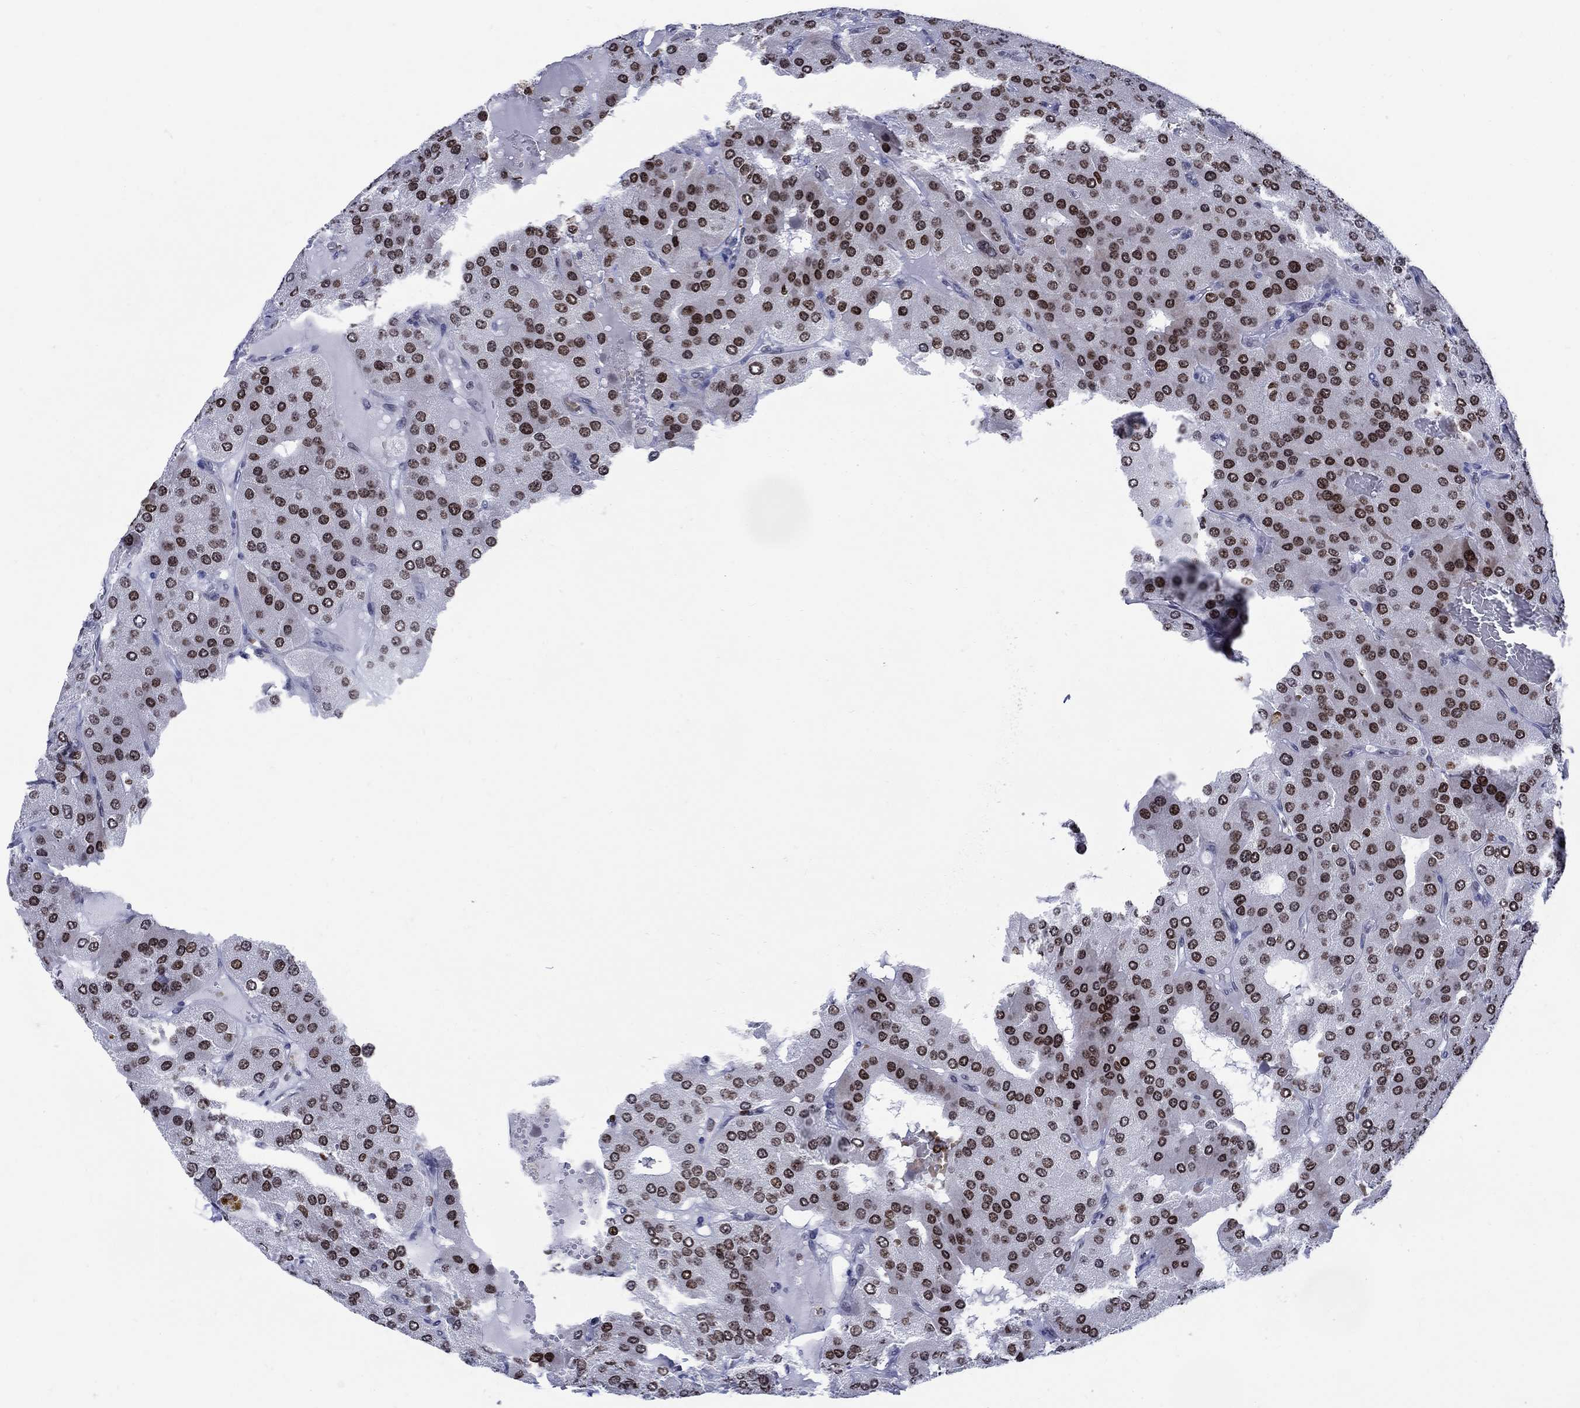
{"staining": {"intensity": "strong", "quantity": ">75%", "location": "nuclear"}, "tissue": "parathyroid gland", "cell_type": "Glandular cells", "image_type": "normal", "snomed": [{"axis": "morphology", "description": "Normal tissue, NOS"}, {"axis": "morphology", "description": "Adenoma, NOS"}, {"axis": "topography", "description": "Parathyroid gland"}], "caption": "A brown stain labels strong nuclear staining of a protein in glandular cells of normal human parathyroid gland. The staining is performed using DAB brown chromogen to label protein expression. The nuclei are counter-stained blue using hematoxylin.", "gene": "HMGA1", "patient": {"sex": "female", "age": 86}}